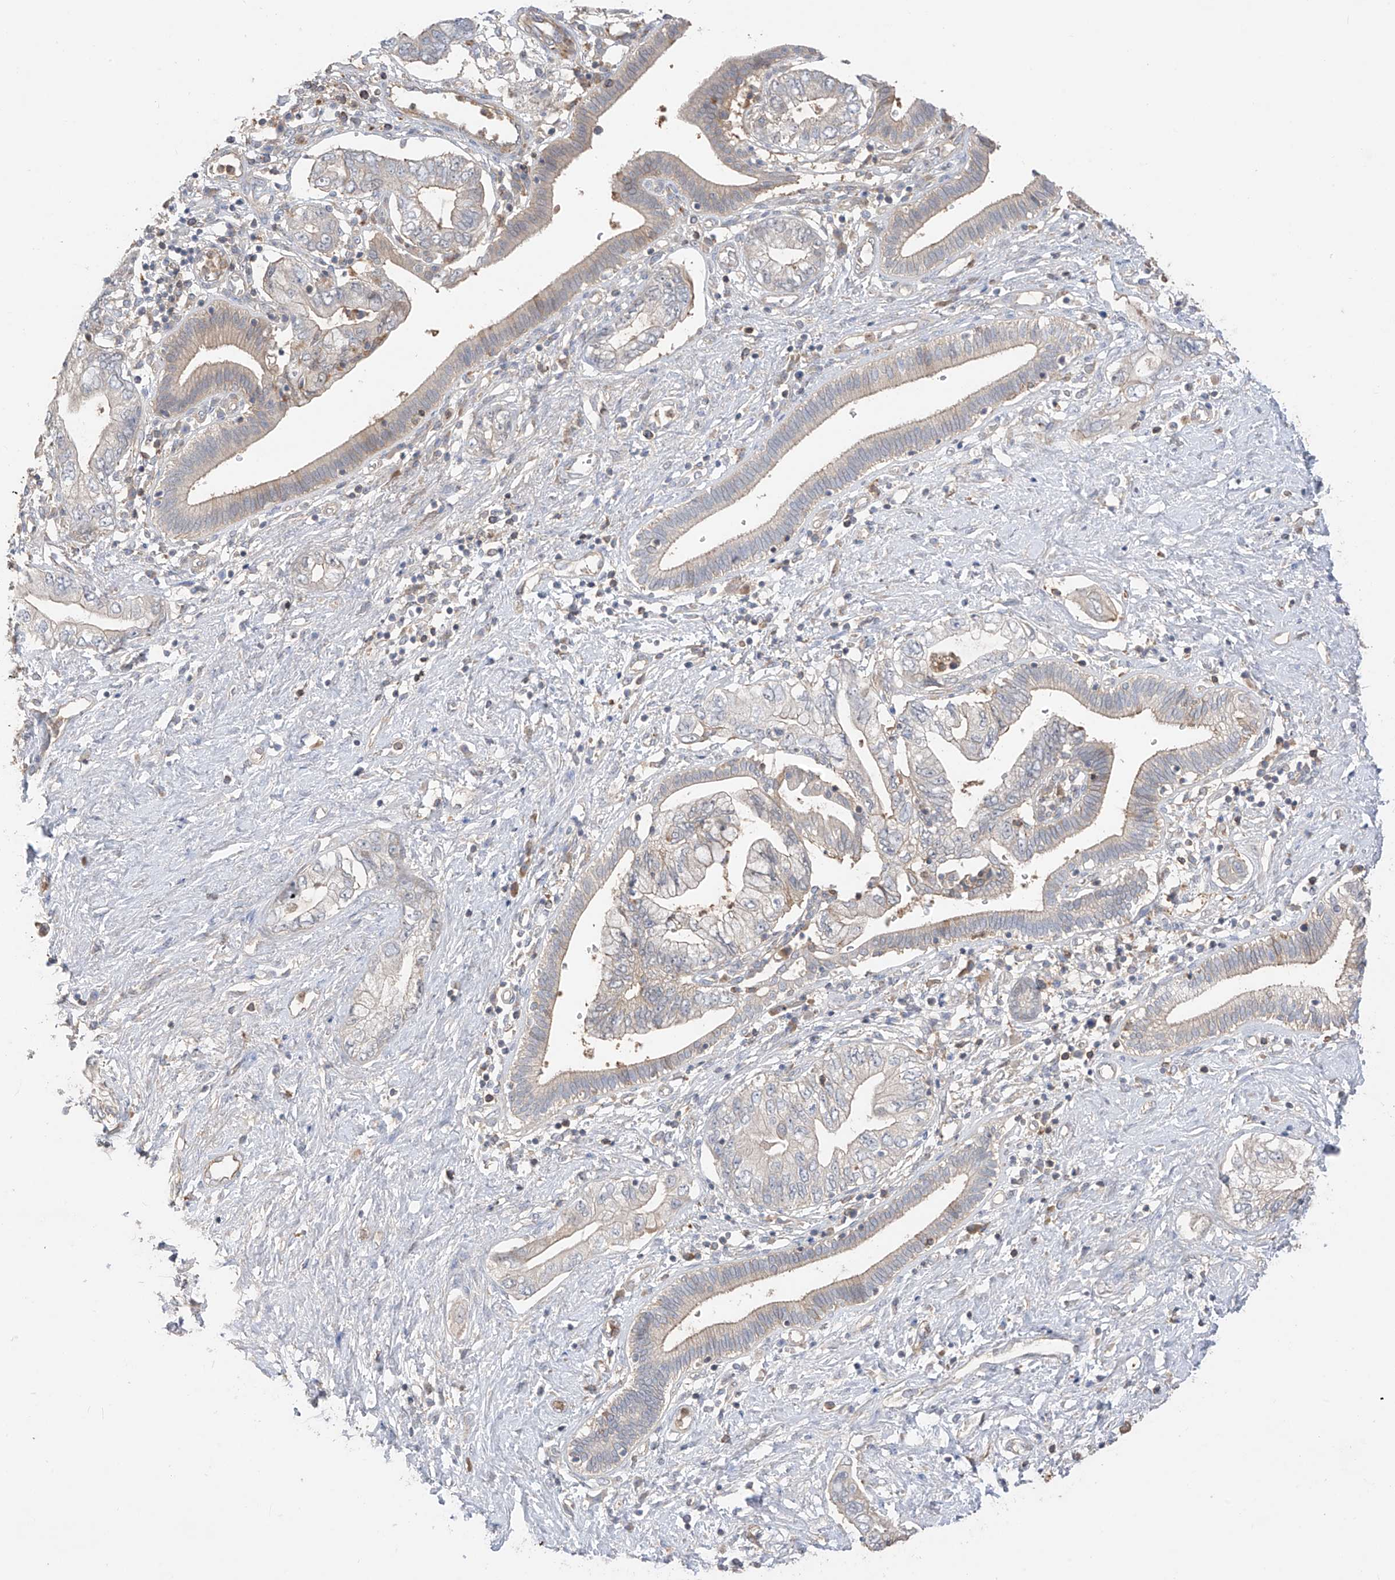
{"staining": {"intensity": "negative", "quantity": "none", "location": "none"}, "tissue": "pancreatic cancer", "cell_type": "Tumor cells", "image_type": "cancer", "snomed": [{"axis": "morphology", "description": "Adenocarcinoma, NOS"}, {"axis": "topography", "description": "Pancreas"}], "caption": "IHC histopathology image of adenocarcinoma (pancreatic) stained for a protein (brown), which displays no positivity in tumor cells.", "gene": "CACNA2D4", "patient": {"sex": "female", "age": 73}}